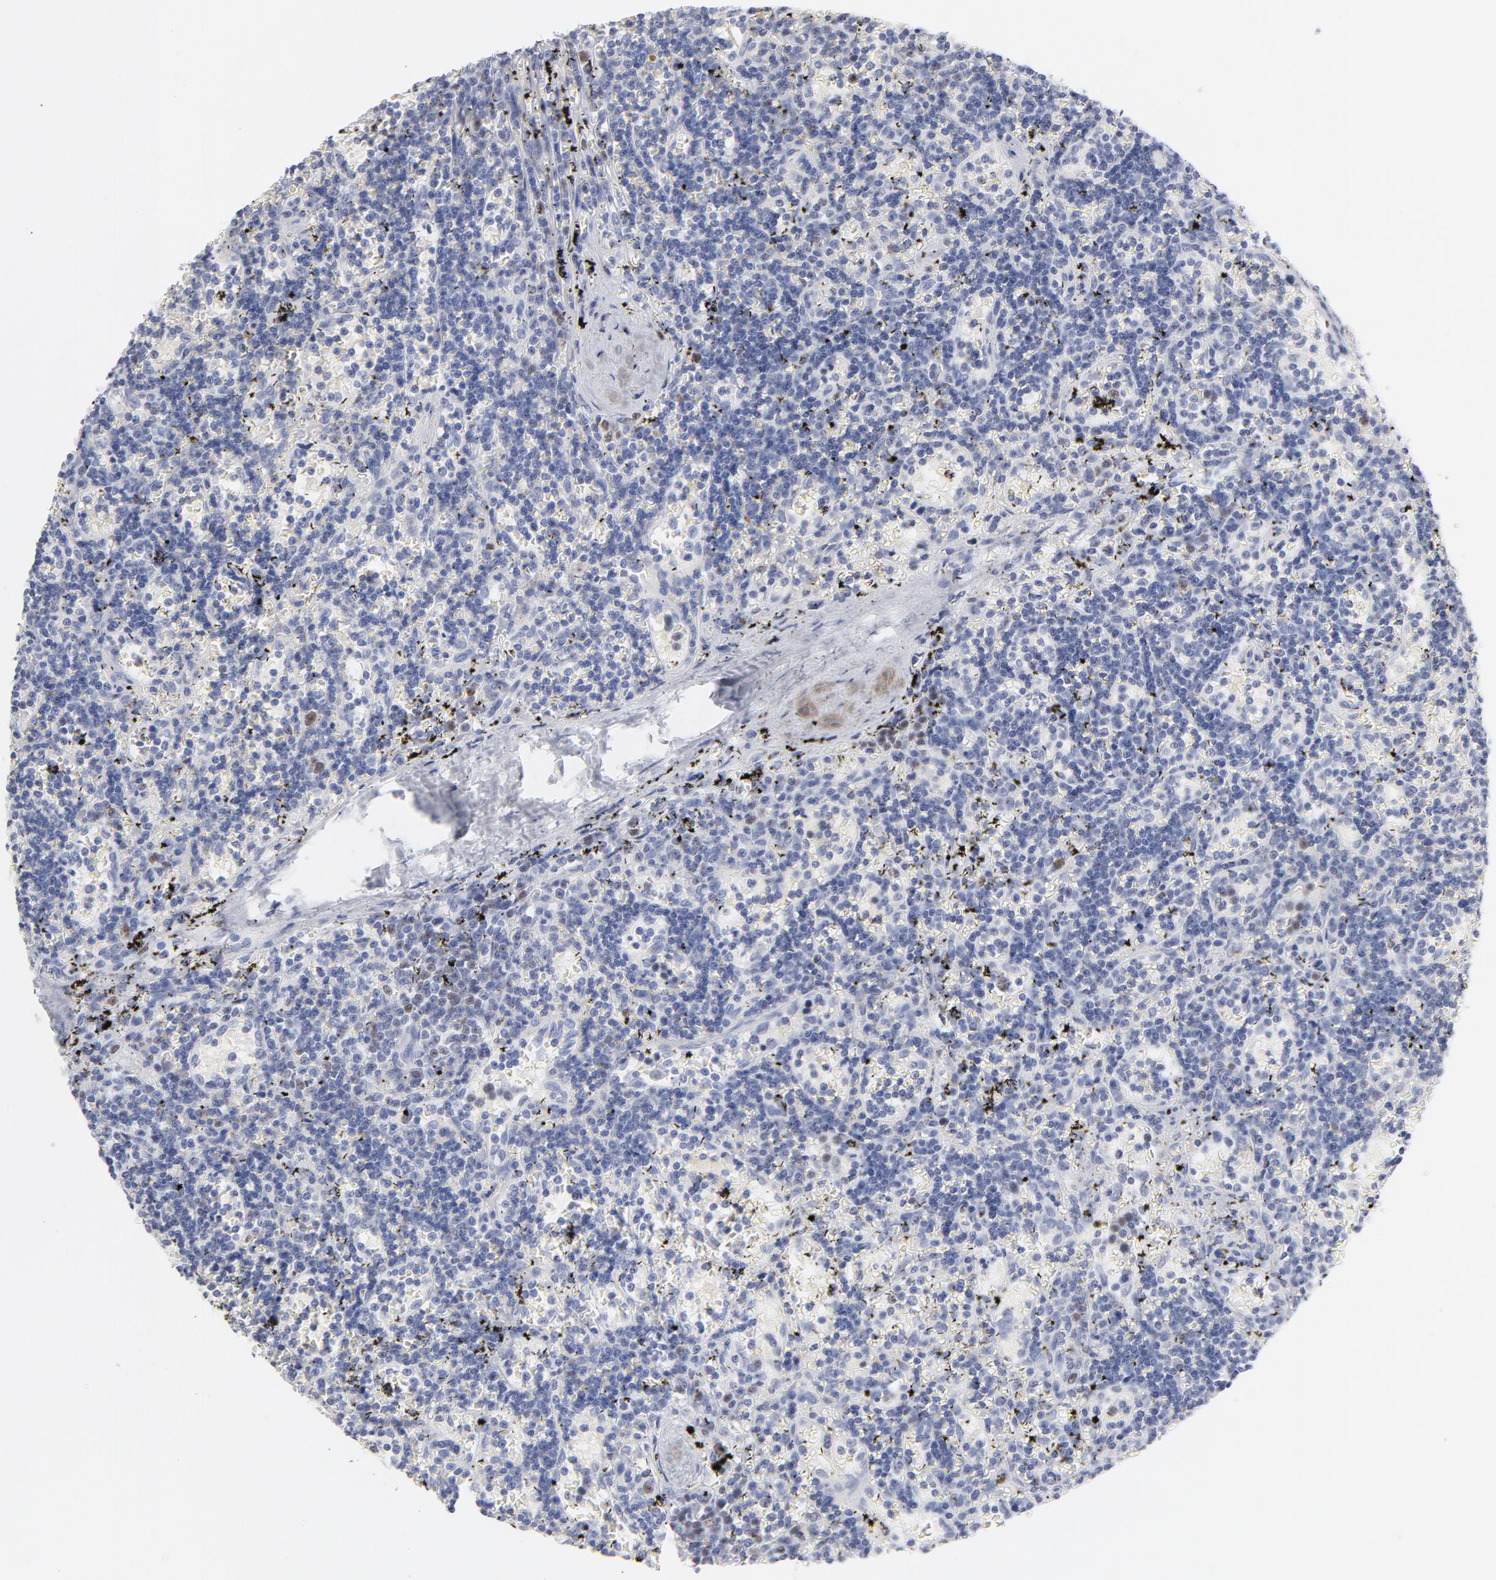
{"staining": {"intensity": "moderate", "quantity": "<25%", "location": "nuclear"}, "tissue": "lymphoma", "cell_type": "Tumor cells", "image_type": "cancer", "snomed": [{"axis": "morphology", "description": "Malignant lymphoma, non-Hodgkin's type, Low grade"}, {"axis": "topography", "description": "Spleen"}], "caption": "A brown stain highlights moderate nuclear positivity of a protein in human low-grade malignant lymphoma, non-Hodgkin's type tumor cells. (DAB (3,3'-diaminobenzidine) IHC with brightfield microscopy, high magnification).", "gene": "MCM7", "patient": {"sex": "male", "age": 60}}